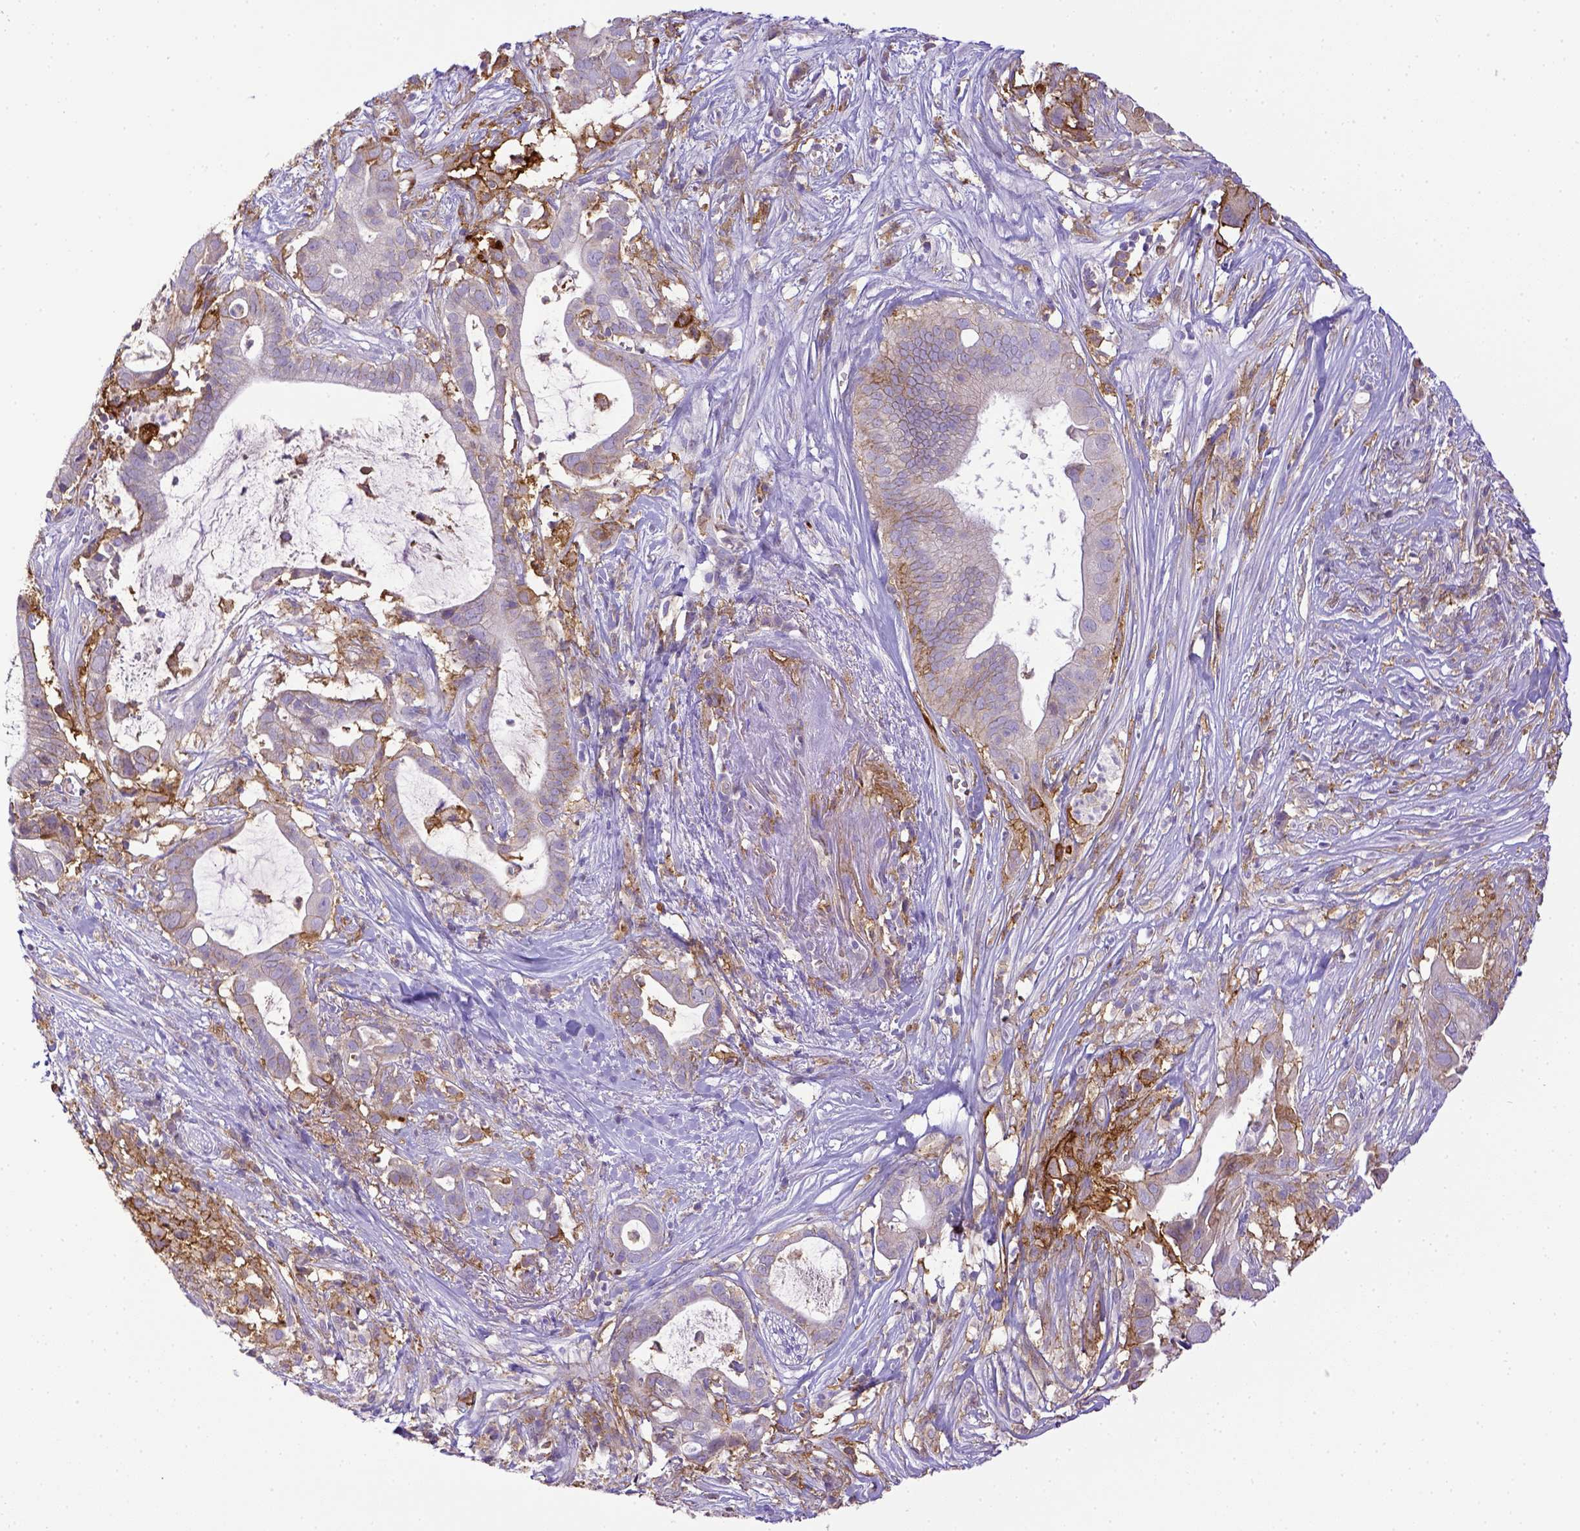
{"staining": {"intensity": "weak", "quantity": "<25%", "location": "cytoplasmic/membranous"}, "tissue": "pancreatic cancer", "cell_type": "Tumor cells", "image_type": "cancer", "snomed": [{"axis": "morphology", "description": "Adenocarcinoma, NOS"}, {"axis": "topography", "description": "Pancreas"}], "caption": "High power microscopy histopathology image of an IHC micrograph of adenocarcinoma (pancreatic), revealing no significant positivity in tumor cells.", "gene": "CD40", "patient": {"sex": "male", "age": 61}}